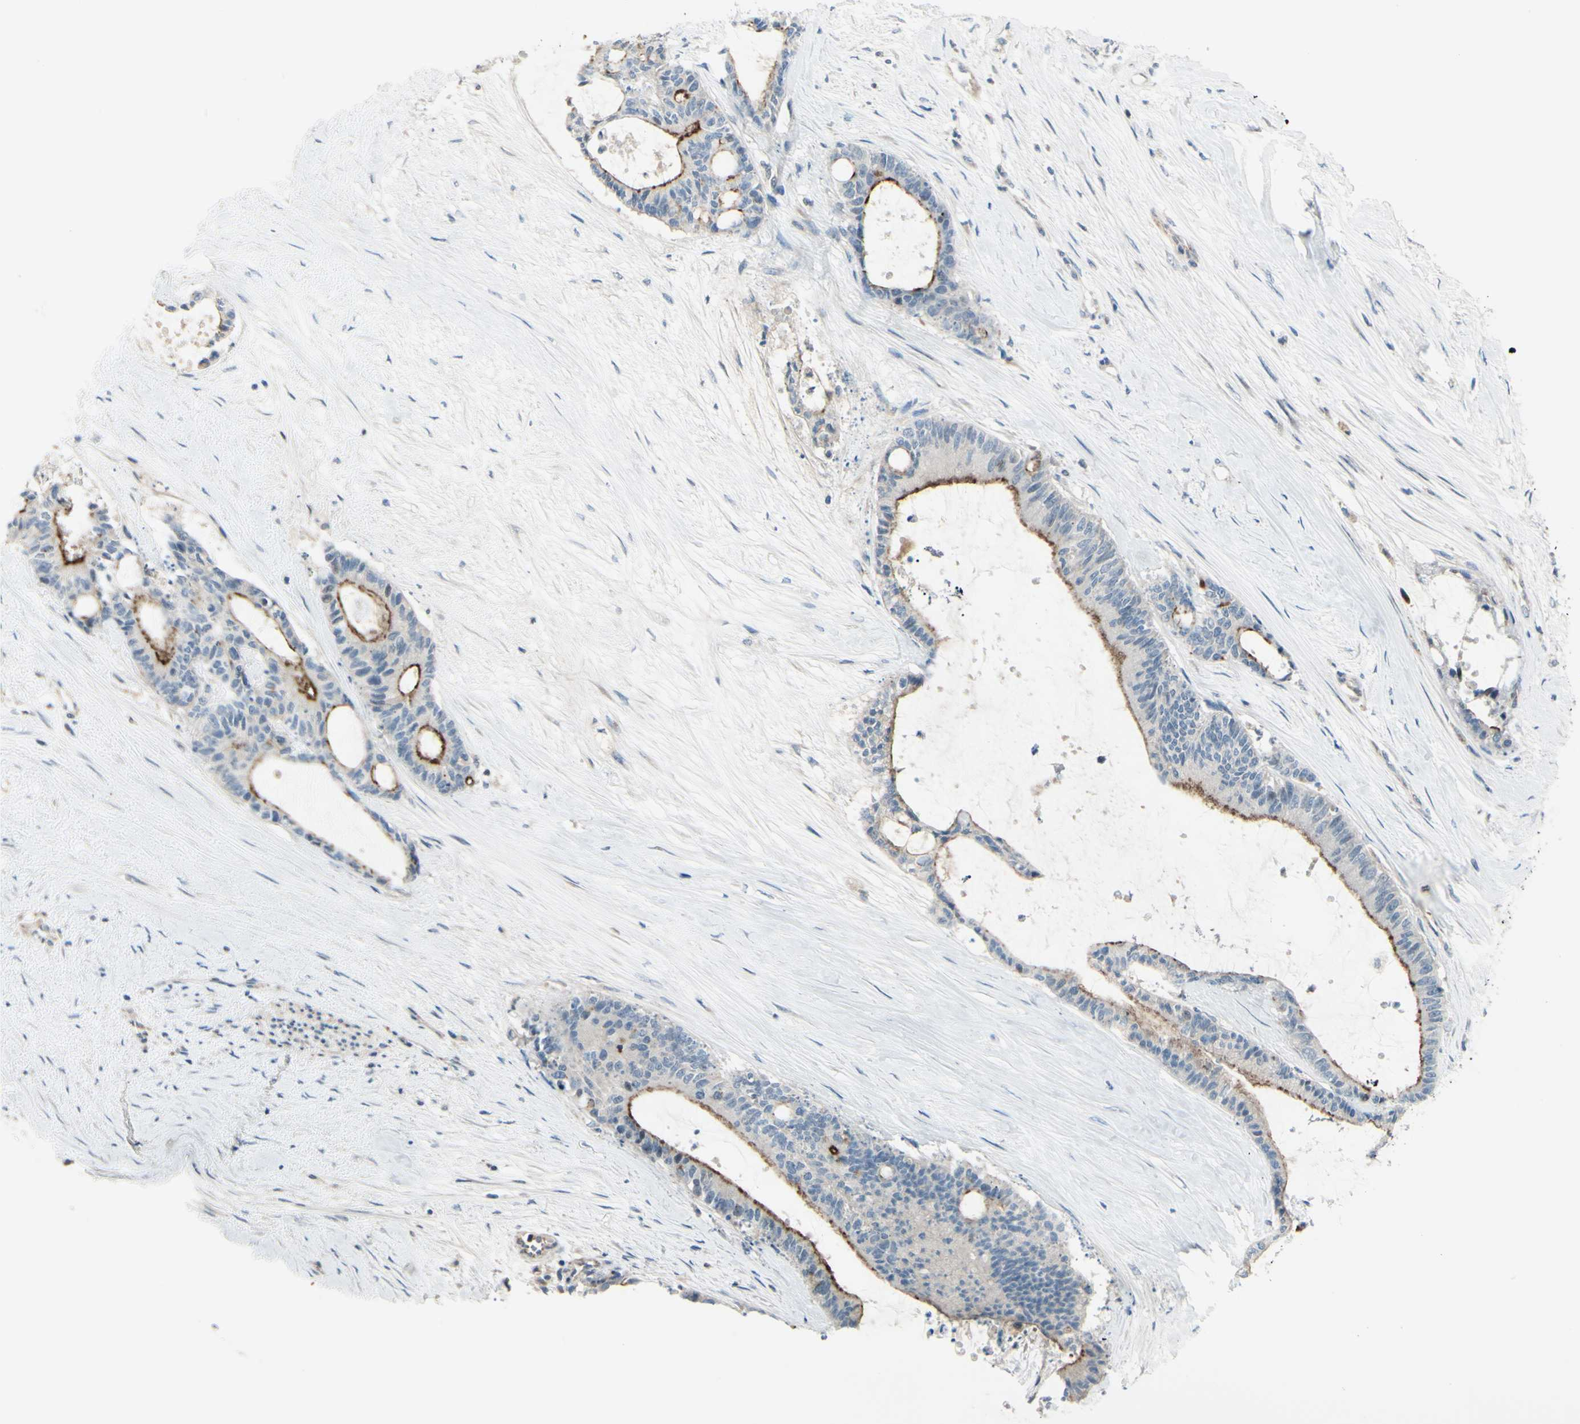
{"staining": {"intensity": "strong", "quantity": "<25%", "location": "cytoplasmic/membranous"}, "tissue": "liver cancer", "cell_type": "Tumor cells", "image_type": "cancer", "snomed": [{"axis": "morphology", "description": "Cholangiocarcinoma"}, {"axis": "topography", "description": "Liver"}], "caption": "Immunohistochemistry of human liver cancer (cholangiocarcinoma) exhibits medium levels of strong cytoplasmic/membranous positivity in about <25% of tumor cells. (IHC, brightfield microscopy, high magnification).", "gene": "LMTK2", "patient": {"sex": "female", "age": 73}}